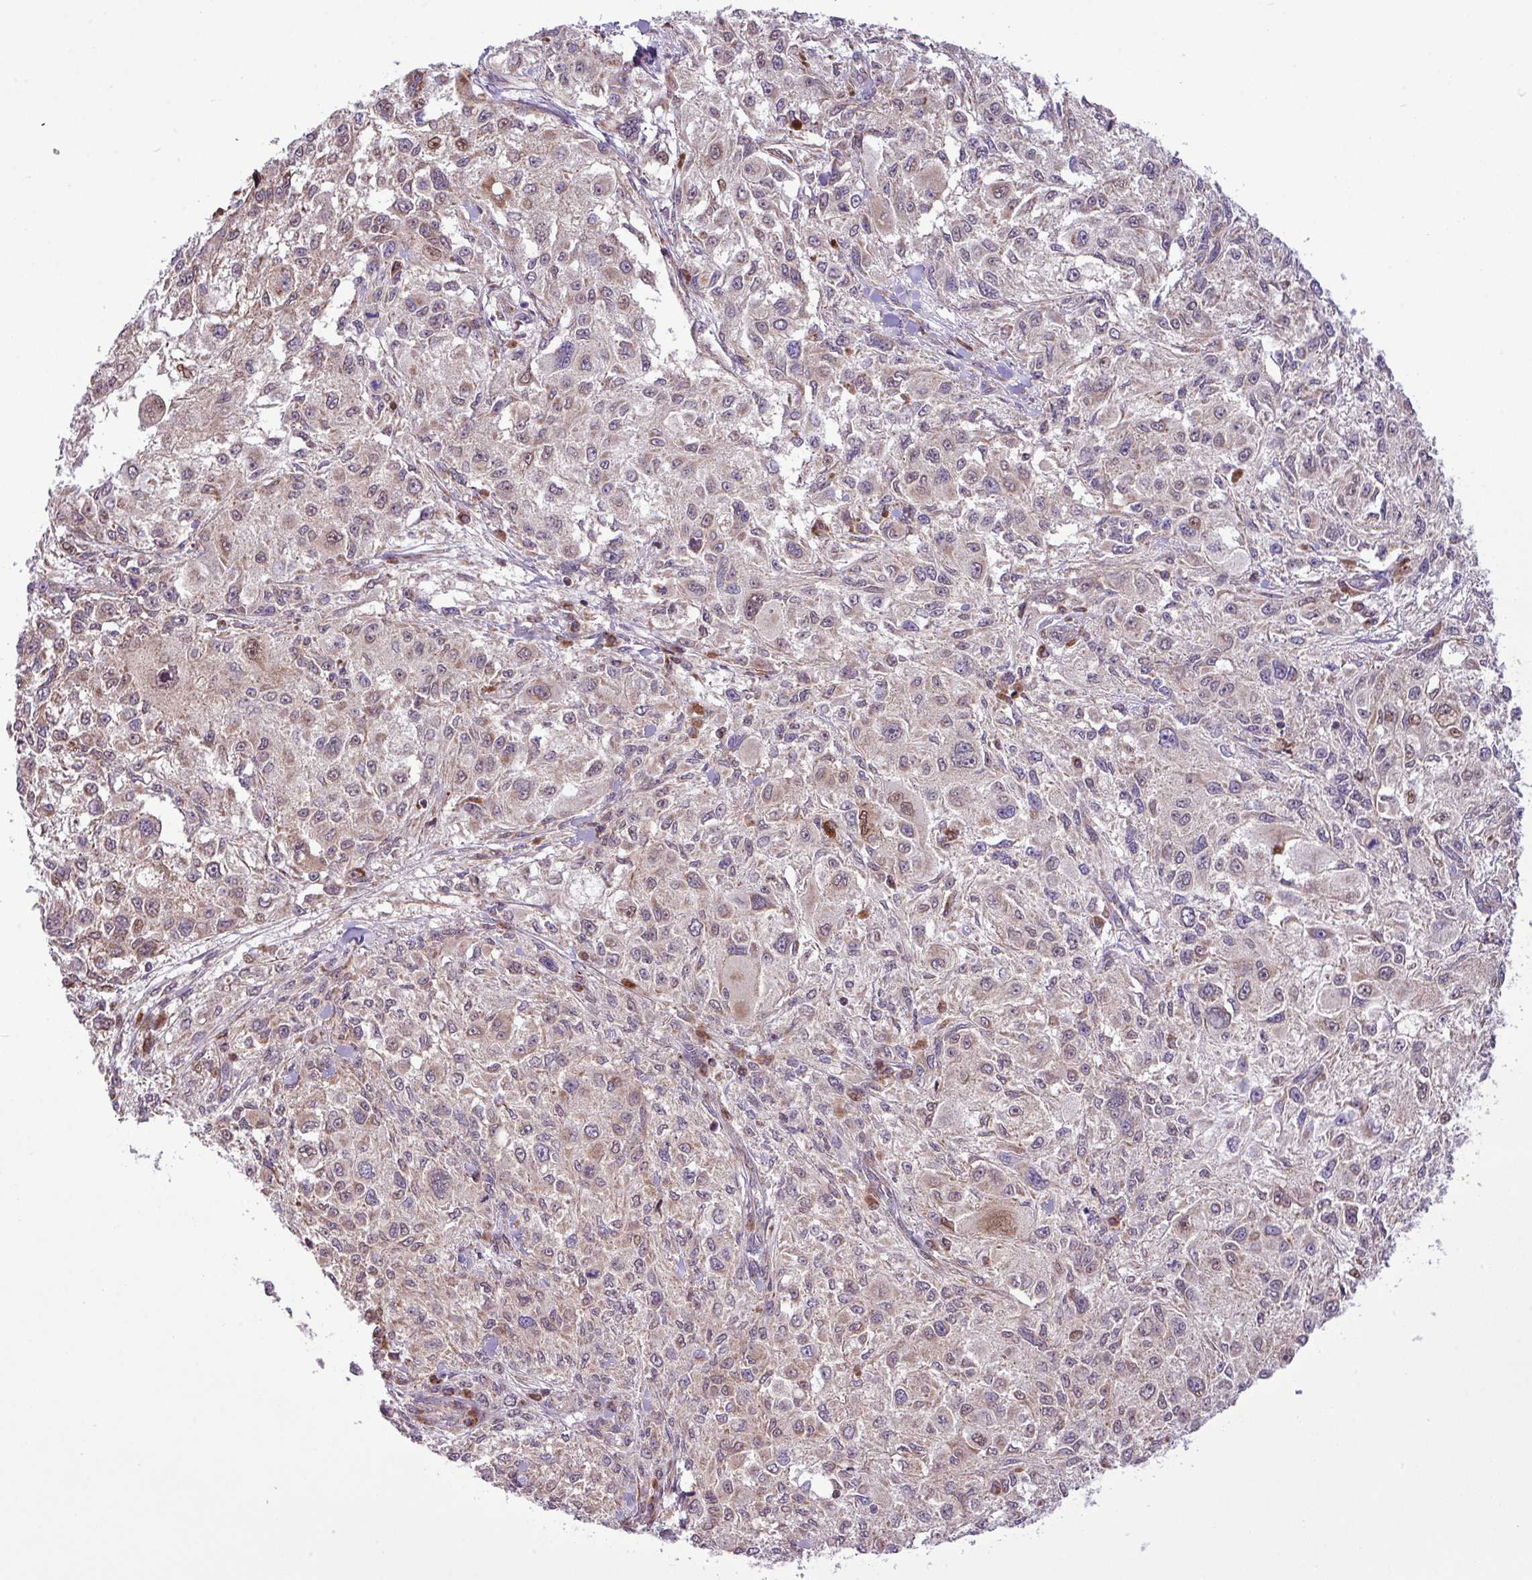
{"staining": {"intensity": "weak", "quantity": ">75%", "location": "cytoplasmic/membranous"}, "tissue": "melanoma", "cell_type": "Tumor cells", "image_type": "cancer", "snomed": [{"axis": "morphology", "description": "Necrosis, NOS"}, {"axis": "morphology", "description": "Malignant melanoma, NOS"}, {"axis": "topography", "description": "Skin"}], "caption": "Tumor cells reveal low levels of weak cytoplasmic/membranous staining in about >75% of cells in human melanoma. The staining was performed using DAB to visualize the protein expression in brown, while the nuclei were stained in blue with hematoxylin (Magnification: 20x).", "gene": "B3GNT9", "patient": {"sex": "female", "age": 87}}